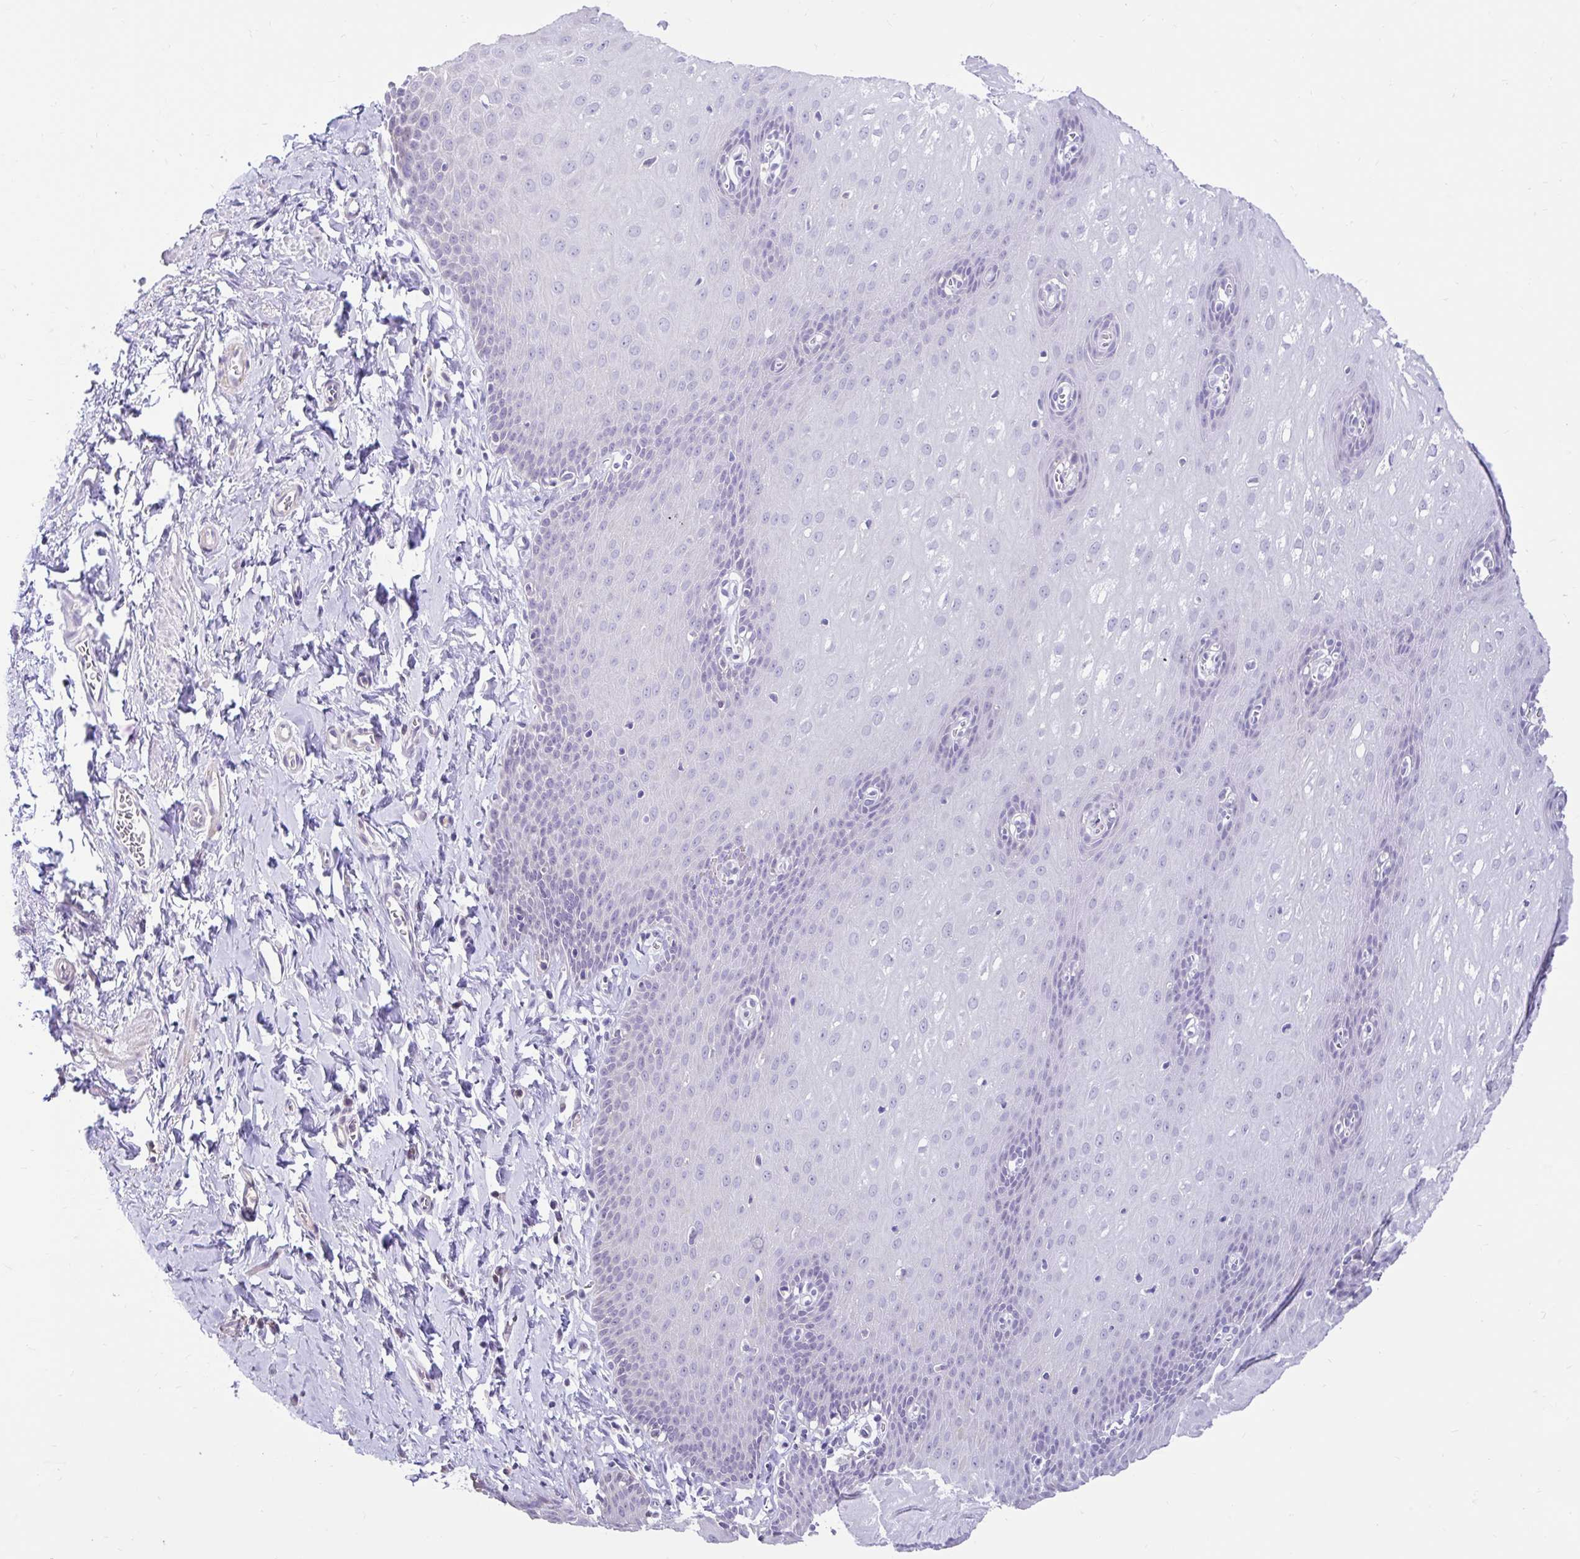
{"staining": {"intensity": "negative", "quantity": "none", "location": "none"}, "tissue": "esophagus", "cell_type": "Squamous epithelial cells", "image_type": "normal", "snomed": [{"axis": "morphology", "description": "Normal tissue, NOS"}, {"axis": "topography", "description": "Esophagus"}], "caption": "Image shows no significant protein positivity in squamous epithelial cells of benign esophagus. (Stains: DAB (3,3'-diaminobenzidine) IHC with hematoxylin counter stain, Microscopy: brightfield microscopy at high magnification).", "gene": "NHLH2", "patient": {"sex": "male", "age": 70}}